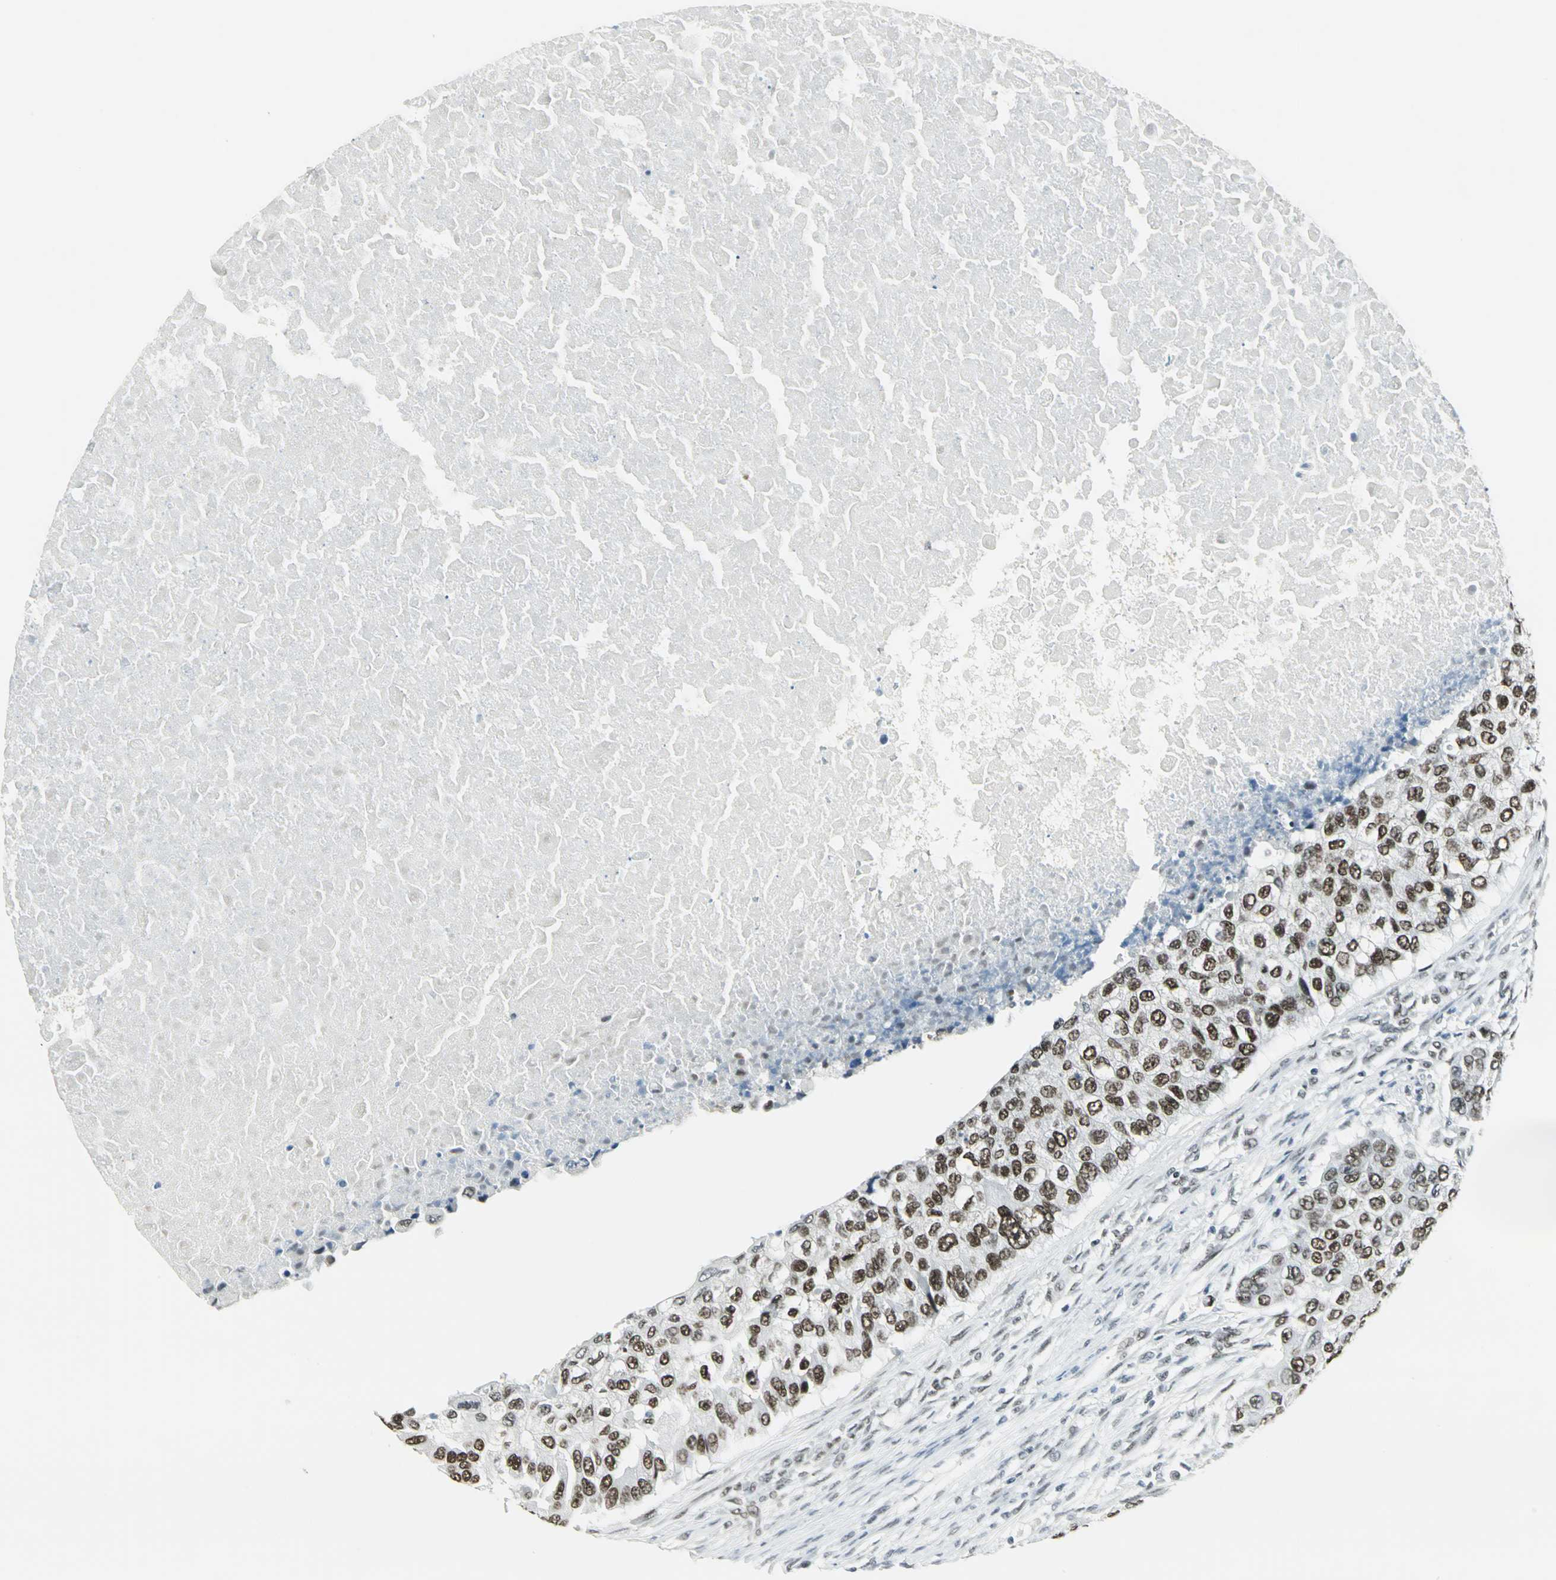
{"staining": {"intensity": "strong", "quantity": ">75%", "location": "nuclear"}, "tissue": "breast cancer", "cell_type": "Tumor cells", "image_type": "cancer", "snomed": [{"axis": "morphology", "description": "Normal tissue, NOS"}, {"axis": "morphology", "description": "Duct carcinoma"}, {"axis": "topography", "description": "Breast"}], "caption": "Immunohistochemistry (IHC) staining of breast cancer, which displays high levels of strong nuclear staining in about >75% of tumor cells indicating strong nuclear protein positivity. The staining was performed using DAB (3,3'-diaminobenzidine) (brown) for protein detection and nuclei were counterstained in hematoxylin (blue).", "gene": "ADNP", "patient": {"sex": "female", "age": 49}}